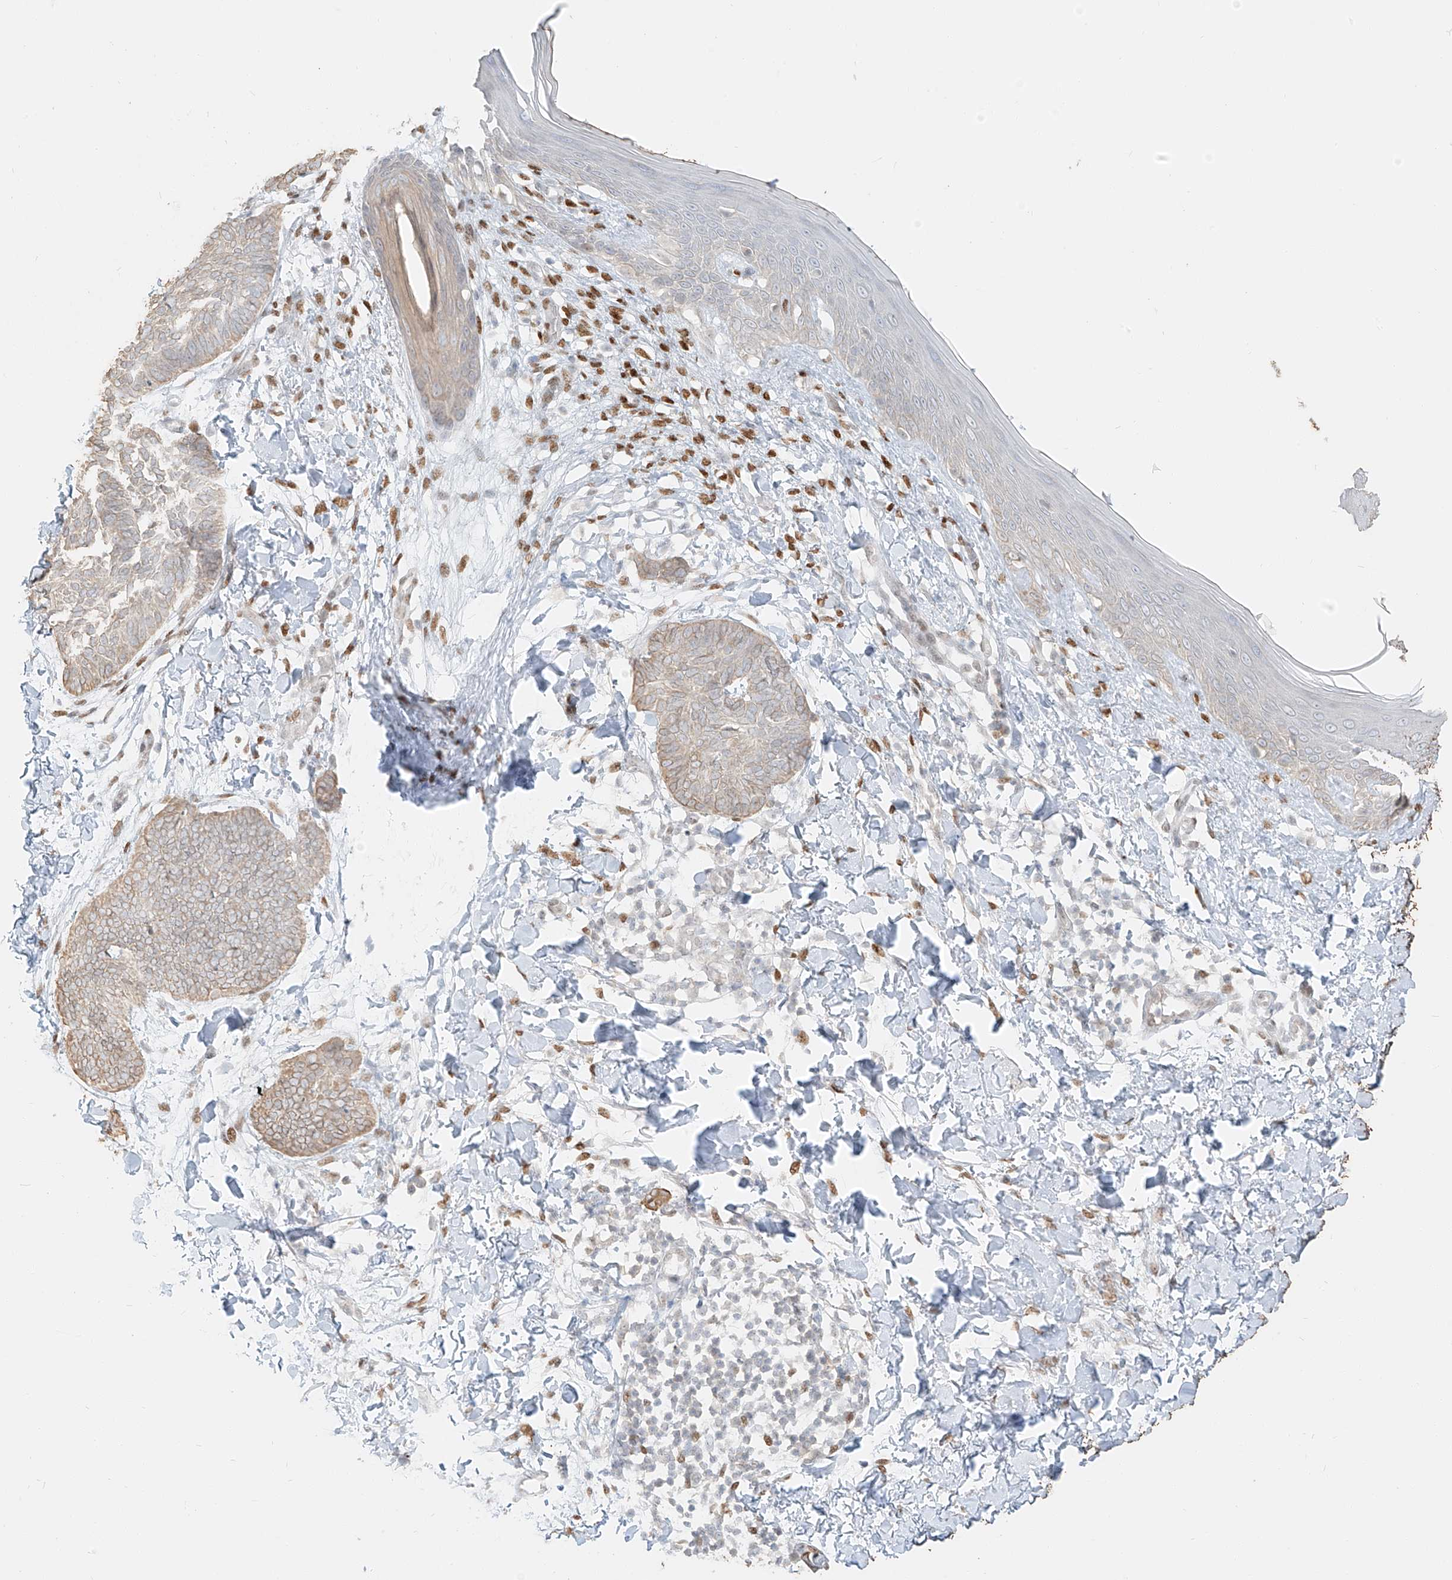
{"staining": {"intensity": "weak", "quantity": "25%-75%", "location": "cytoplasmic/membranous"}, "tissue": "skin cancer", "cell_type": "Tumor cells", "image_type": "cancer", "snomed": [{"axis": "morphology", "description": "Normal tissue, NOS"}, {"axis": "morphology", "description": "Basal cell carcinoma"}, {"axis": "topography", "description": "Skin"}], "caption": "Protein expression analysis of human skin basal cell carcinoma reveals weak cytoplasmic/membranous positivity in approximately 25%-75% of tumor cells.", "gene": "ZNF774", "patient": {"sex": "male", "age": 50}}